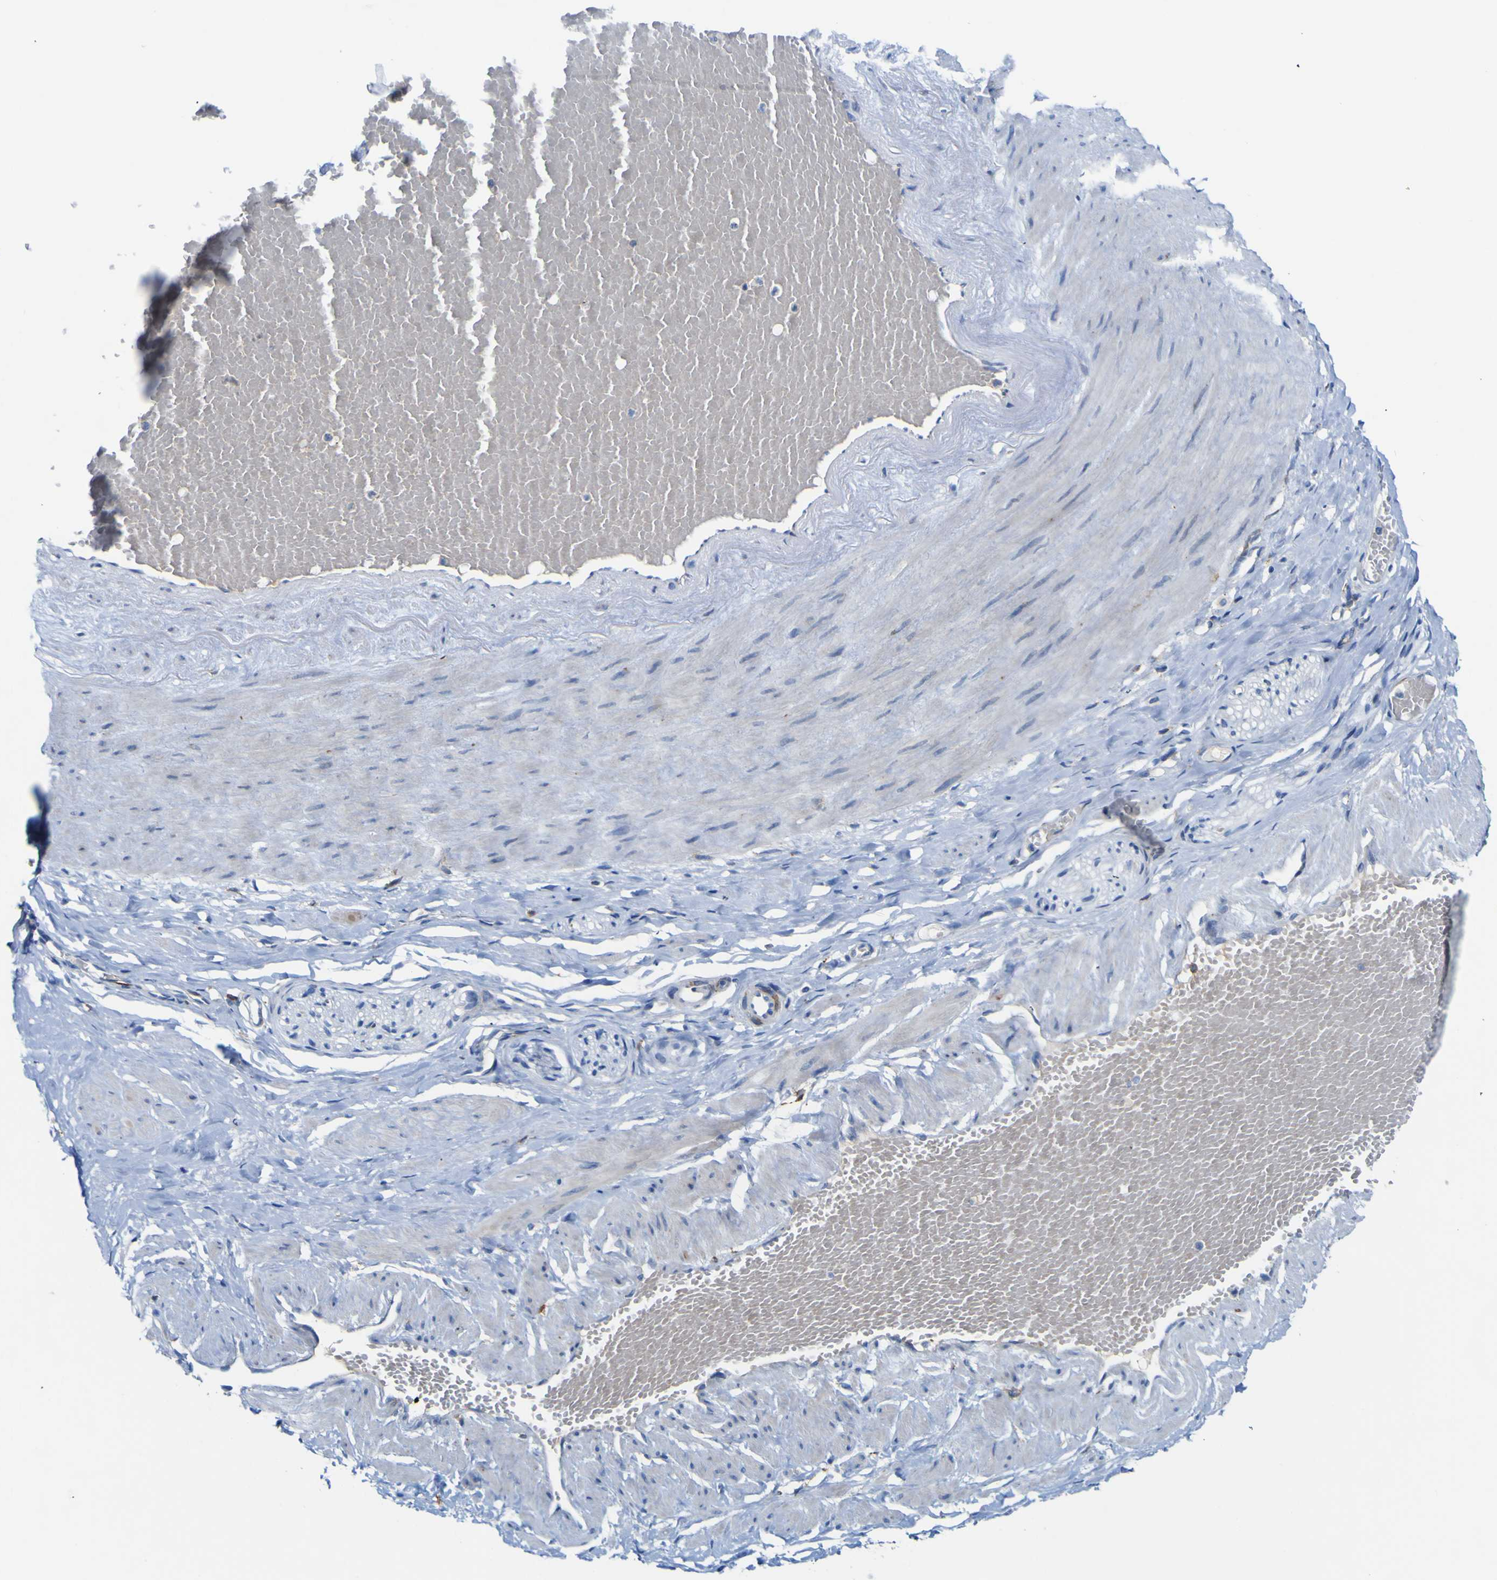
{"staining": {"intensity": "negative", "quantity": "none", "location": "none"}, "tissue": "adipose tissue", "cell_type": "Adipocytes", "image_type": "normal", "snomed": [{"axis": "morphology", "description": "Normal tissue, NOS"}, {"axis": "topography", "description": "Soft tissue"}, {"axis": "topography", "description": "Vascular tissue"}], "caption": "IHC histopathology image of normal adipose tissue stained for a protein (brown), which displays no staining in adipocytes.", "gene": "PTPRF", "patient": {"sex": "female", "age": 35}}